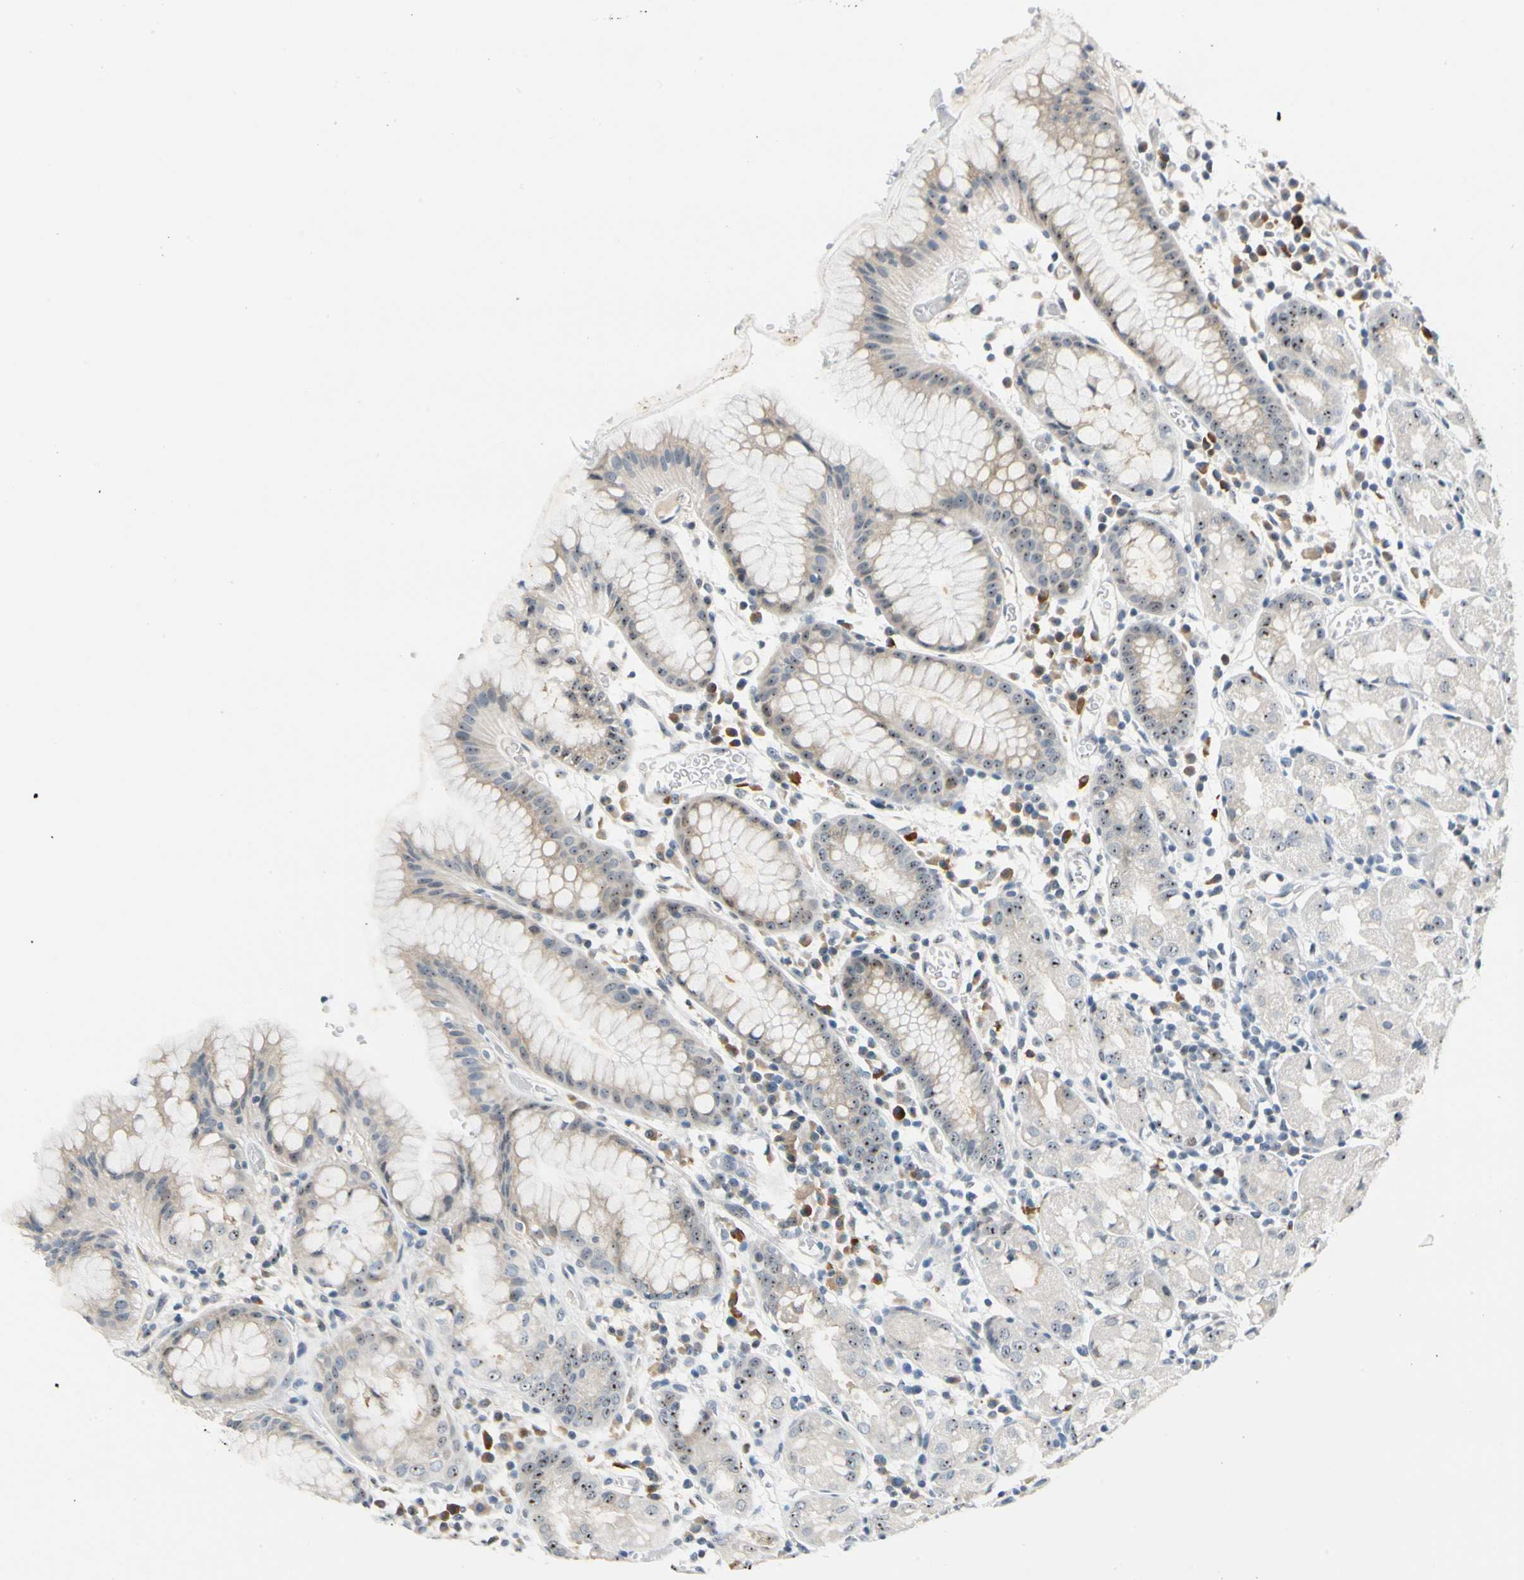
{"staining": {"intensity": "moderate", "quantity": "25%-75%", "location": "cytoplasmic/membranous,nuclear"}, "tissue": "stomach", "cell_type": "Glandular cells", "image_type": "normal", "snomed": [{"axis": "morphology", "description": "Normal tissue, NOS"}, {"axis": "topography", "description": "Stomach"}, {"axis": "topography", "description": "Stomach, lower"}], "caption": "A brown stain highlights moderate cytoplasmic/membranous,nuclear expression of a protein in glandular cells of benign stomach.", "gene": "ZSCAN1", "patient": {"sex": "female", "age": 75}}